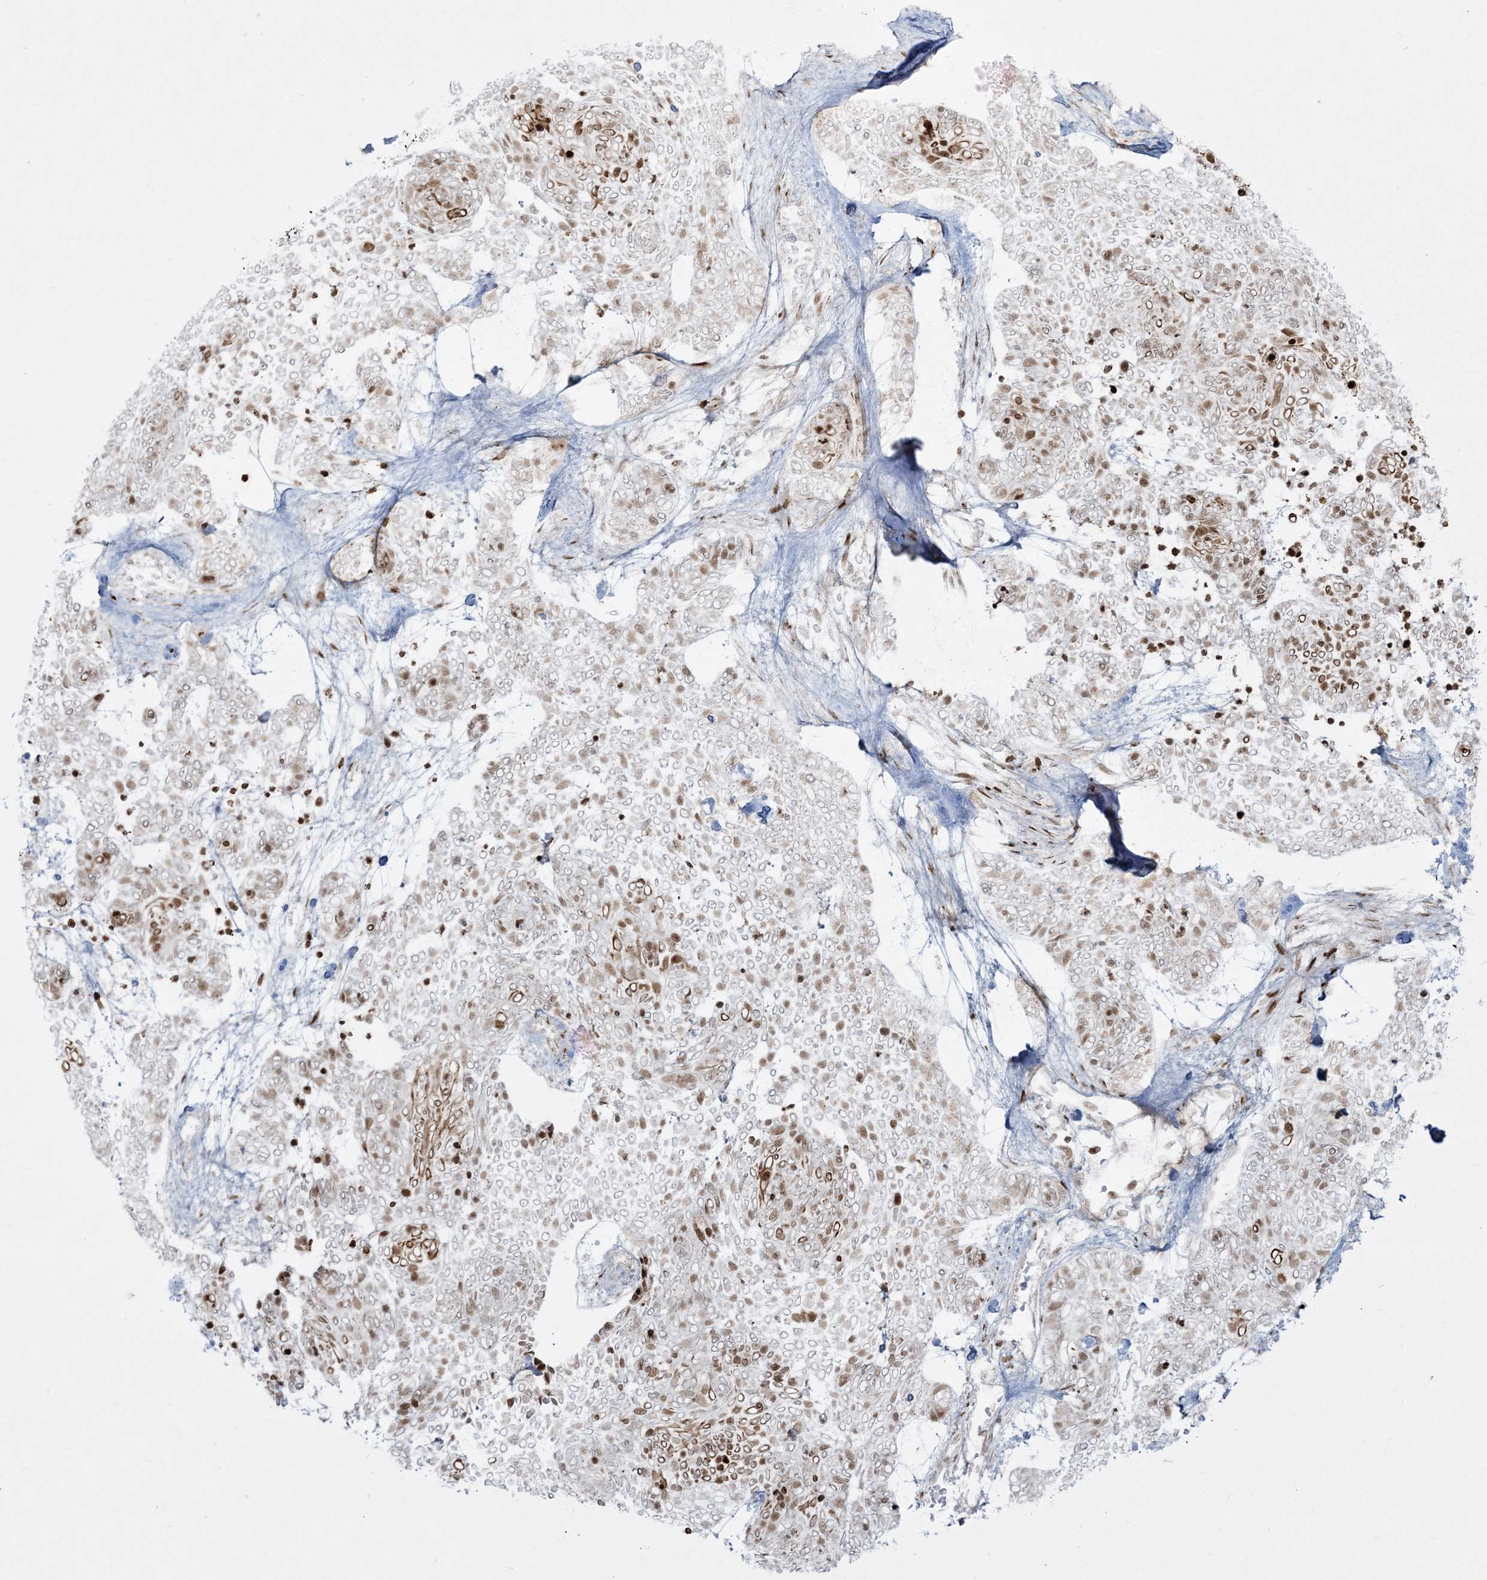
{"staining": {"intensity": "moderate", "quantity": "25%-75%", "location": "nuclear"}, "tissue": "skin cancer", "cell_type": "Tumor cells", "image_type": "cancer", "snomed": [{"axis": "morphology", "description": "Basal cell carcinoma"}, {"axis": "topography", "description": "Skin"}], "caption": "The immunohistochemical stain highlights moderate nuclear positivity in tumor cells of skin cancer (basal cell carcinoma) tissue.", "gene": "RBM10", "patient": {"sex": "female", "age": 81}}